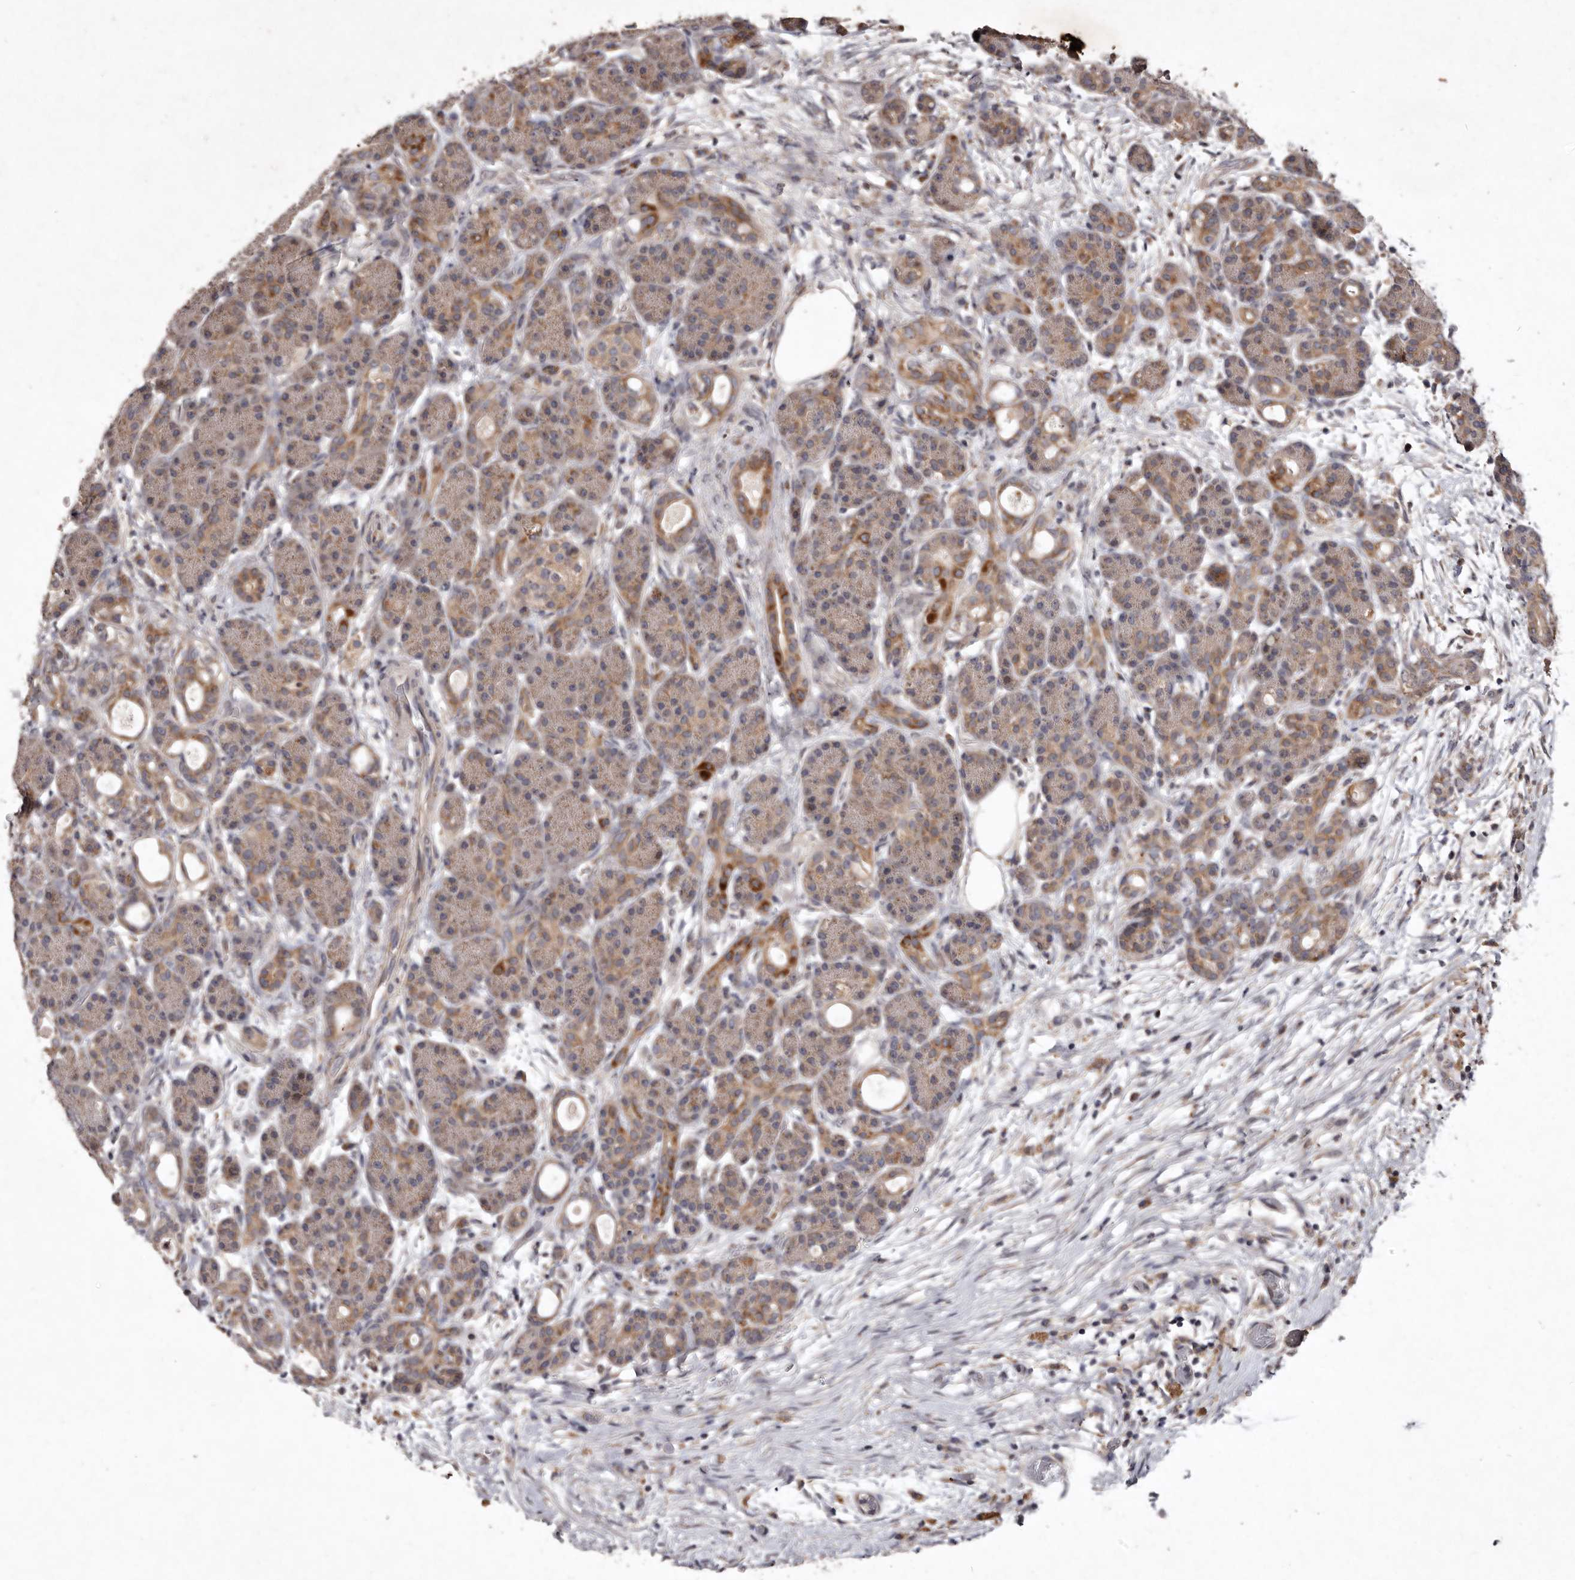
{"staining": {"intensity": "moderate", "quantity": "25%-75%", "location": "cytoplasmic/membranous"}, "tissue": "pancreas", "cell_type": "Exocrine glandular cells", "image_type": "normal", "snomed": [{"axis": "morphology", "description": "Normal tissue, NOS"}, {"axis": "topography", "description": "Pancreas"}], "caption": "Immunohistochemistry (DAB (3,3'-diaminobenzidine)) staining of unremarkable human pancreas reveals moderate cytoplasmic/membranous protein positivity in approximately 25%-75% of exocrine glandular cells.", "gene": "FLAD1", "patient": {"sex": "male", "age": 63}}